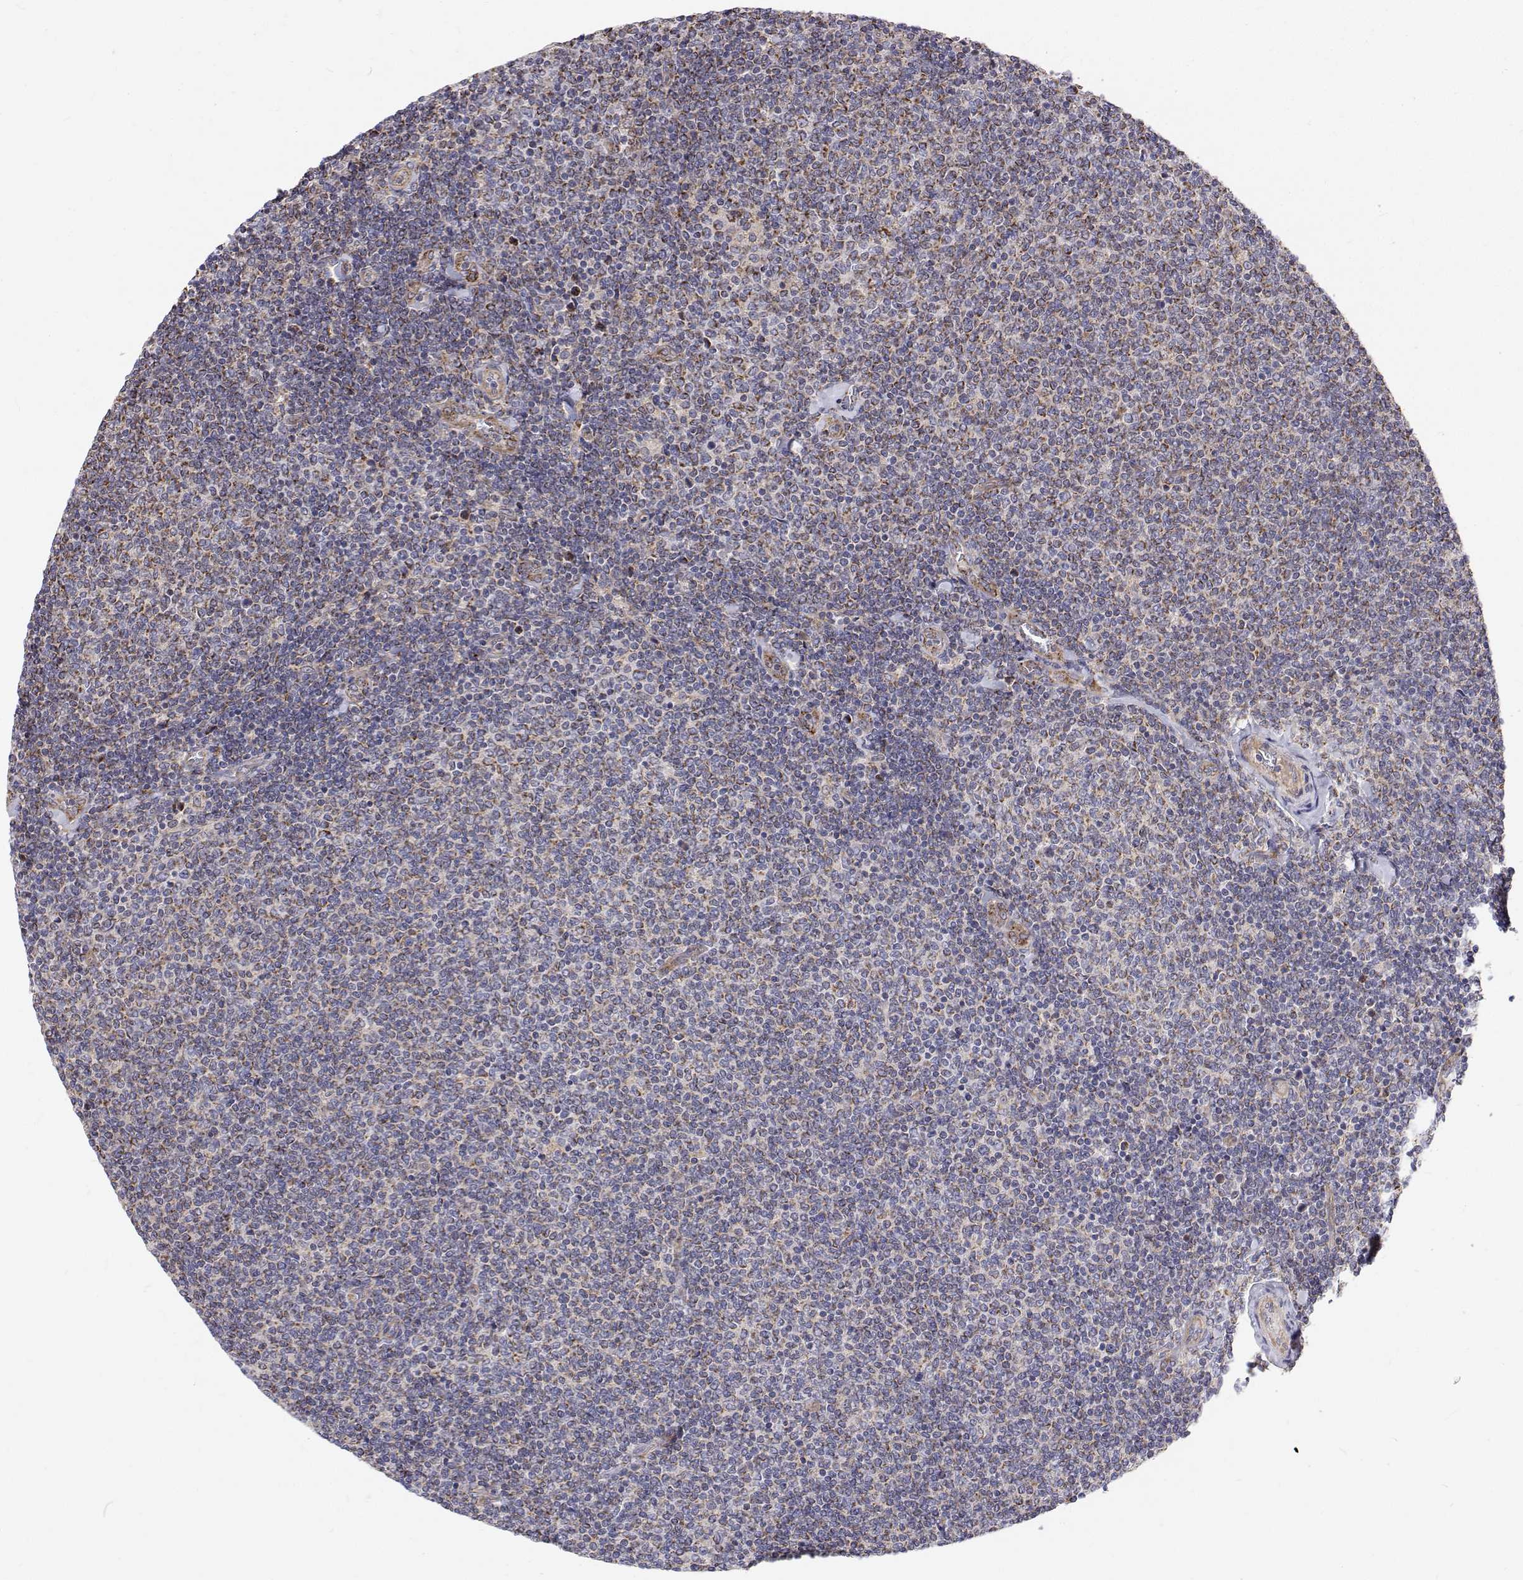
{"staining": {"intensity": "weak", "quantity": "<25%", "location": "cytoplasmic/membranous"}, "tissue": "lymphoma", "cell_type": "Tumor cells", "image_type": "cancer", "snomed": [{"axis": "morphology", "description": "Malignant lymphoma, non-Hodgkin's type, Low grade"}, {"axis": "topography", "description": "Lymph node"}], "caption": "DAB (3,3'-diaminobenzidine) immunohistochemical staining of human lymphoma exhibits no significant expression in tumor cells.", "gene": "SPICE1", "patient": {"sex": "male", "age": 52}}